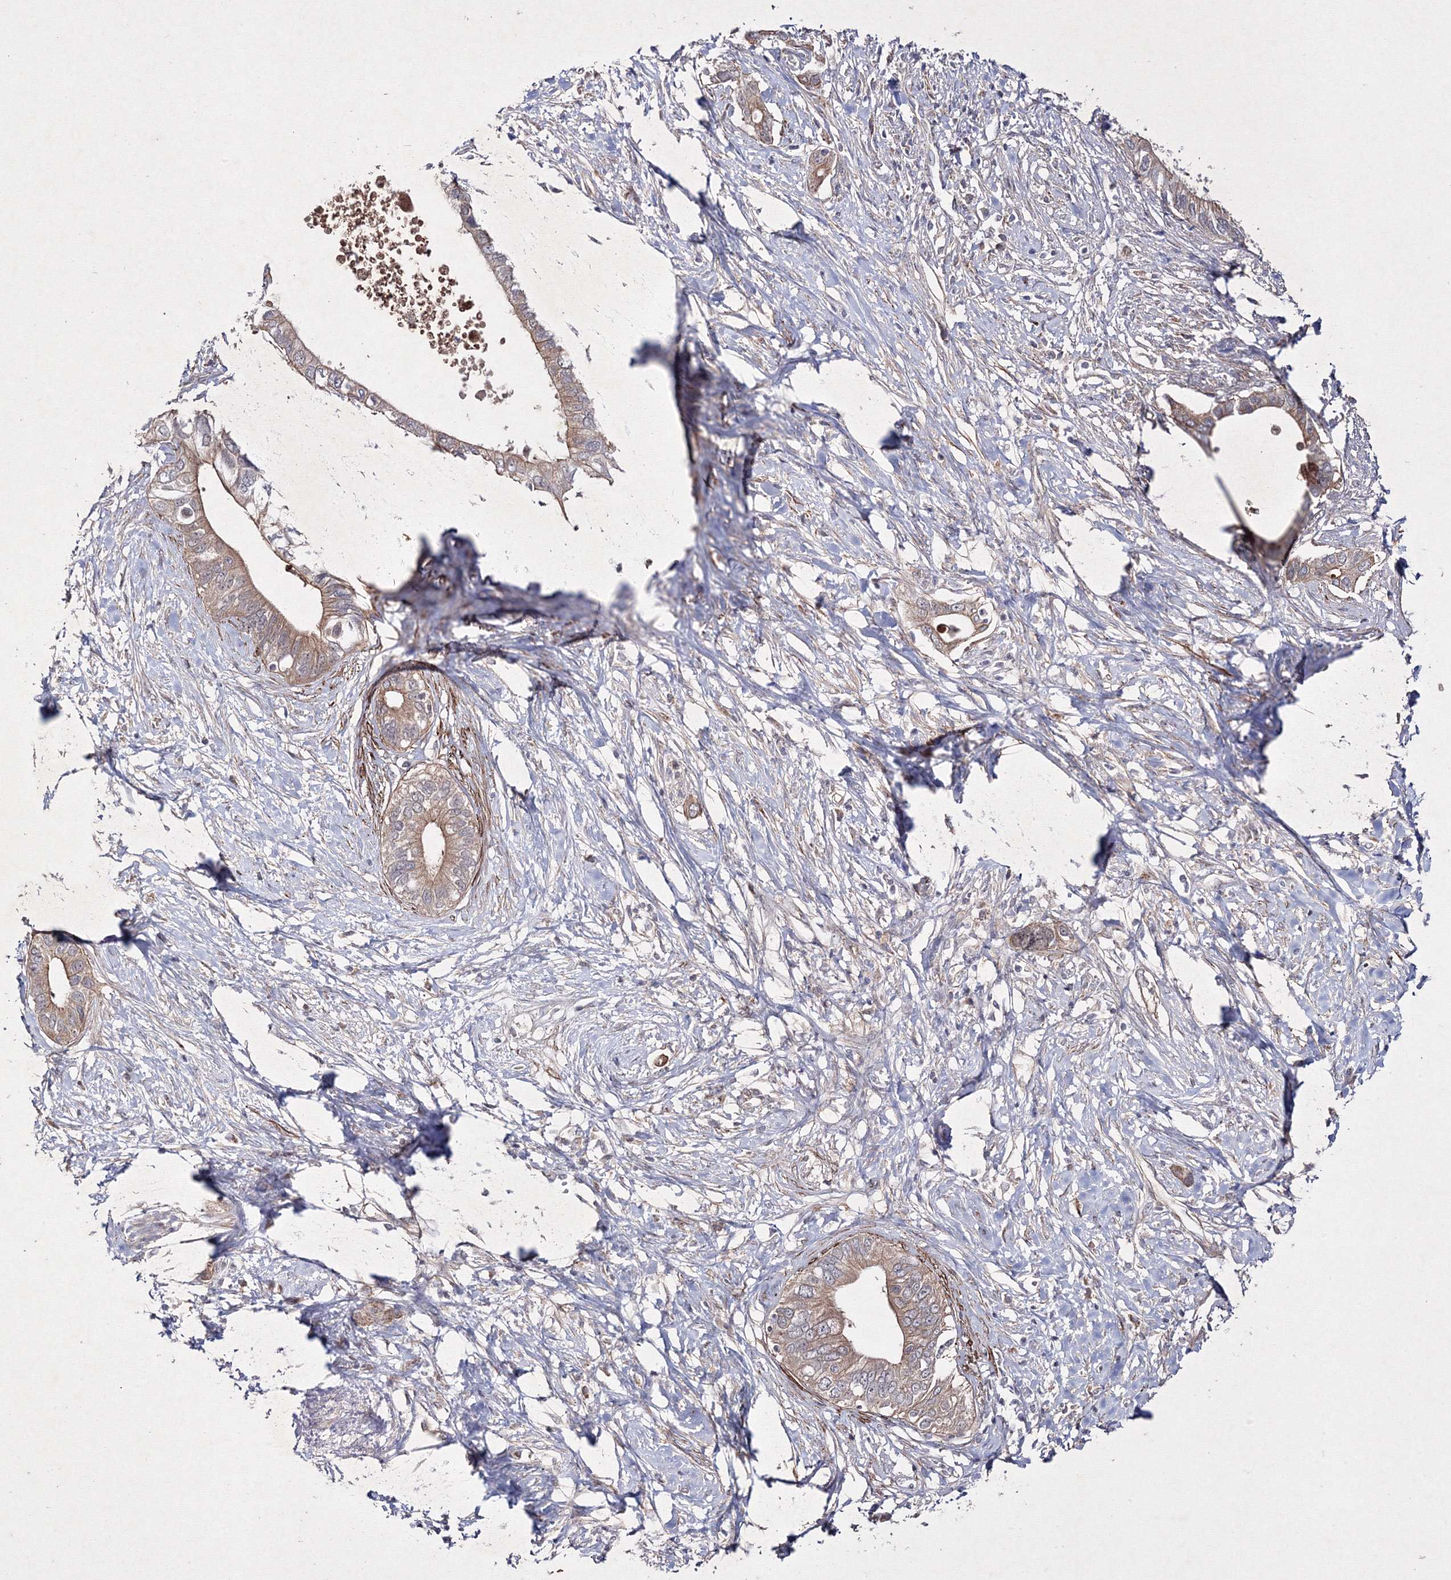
{"staining": {"intensity": "weak", "quantity": ">75%", "location": "cytoplasmic/membranous"}, "tissue": "pancreatic cancer", "cell_type": "Tumor cells", "image_type": "cancer", "snomed": [{"axis": "morphology", "description": "Normal tissue, NOS"}, {"axis": "morphology", "description": "Adenocarcinoma, NOS"}, {"axis": "topography", "description": "Pancreas"}, {"axis": "topography", "description": "Peripheral nerve tissue"}], "caption": "High-power microscopy captured an immunohistochemistry (IHC) micrograph of pancreatic adenocarcinoma, revealing weak cytoplasmic/membranous expression in about >75% of tumor cells. Nuclei are stained in blue.", "gene": "GFM1", "patient": {"sex": "male", "age": 59}}